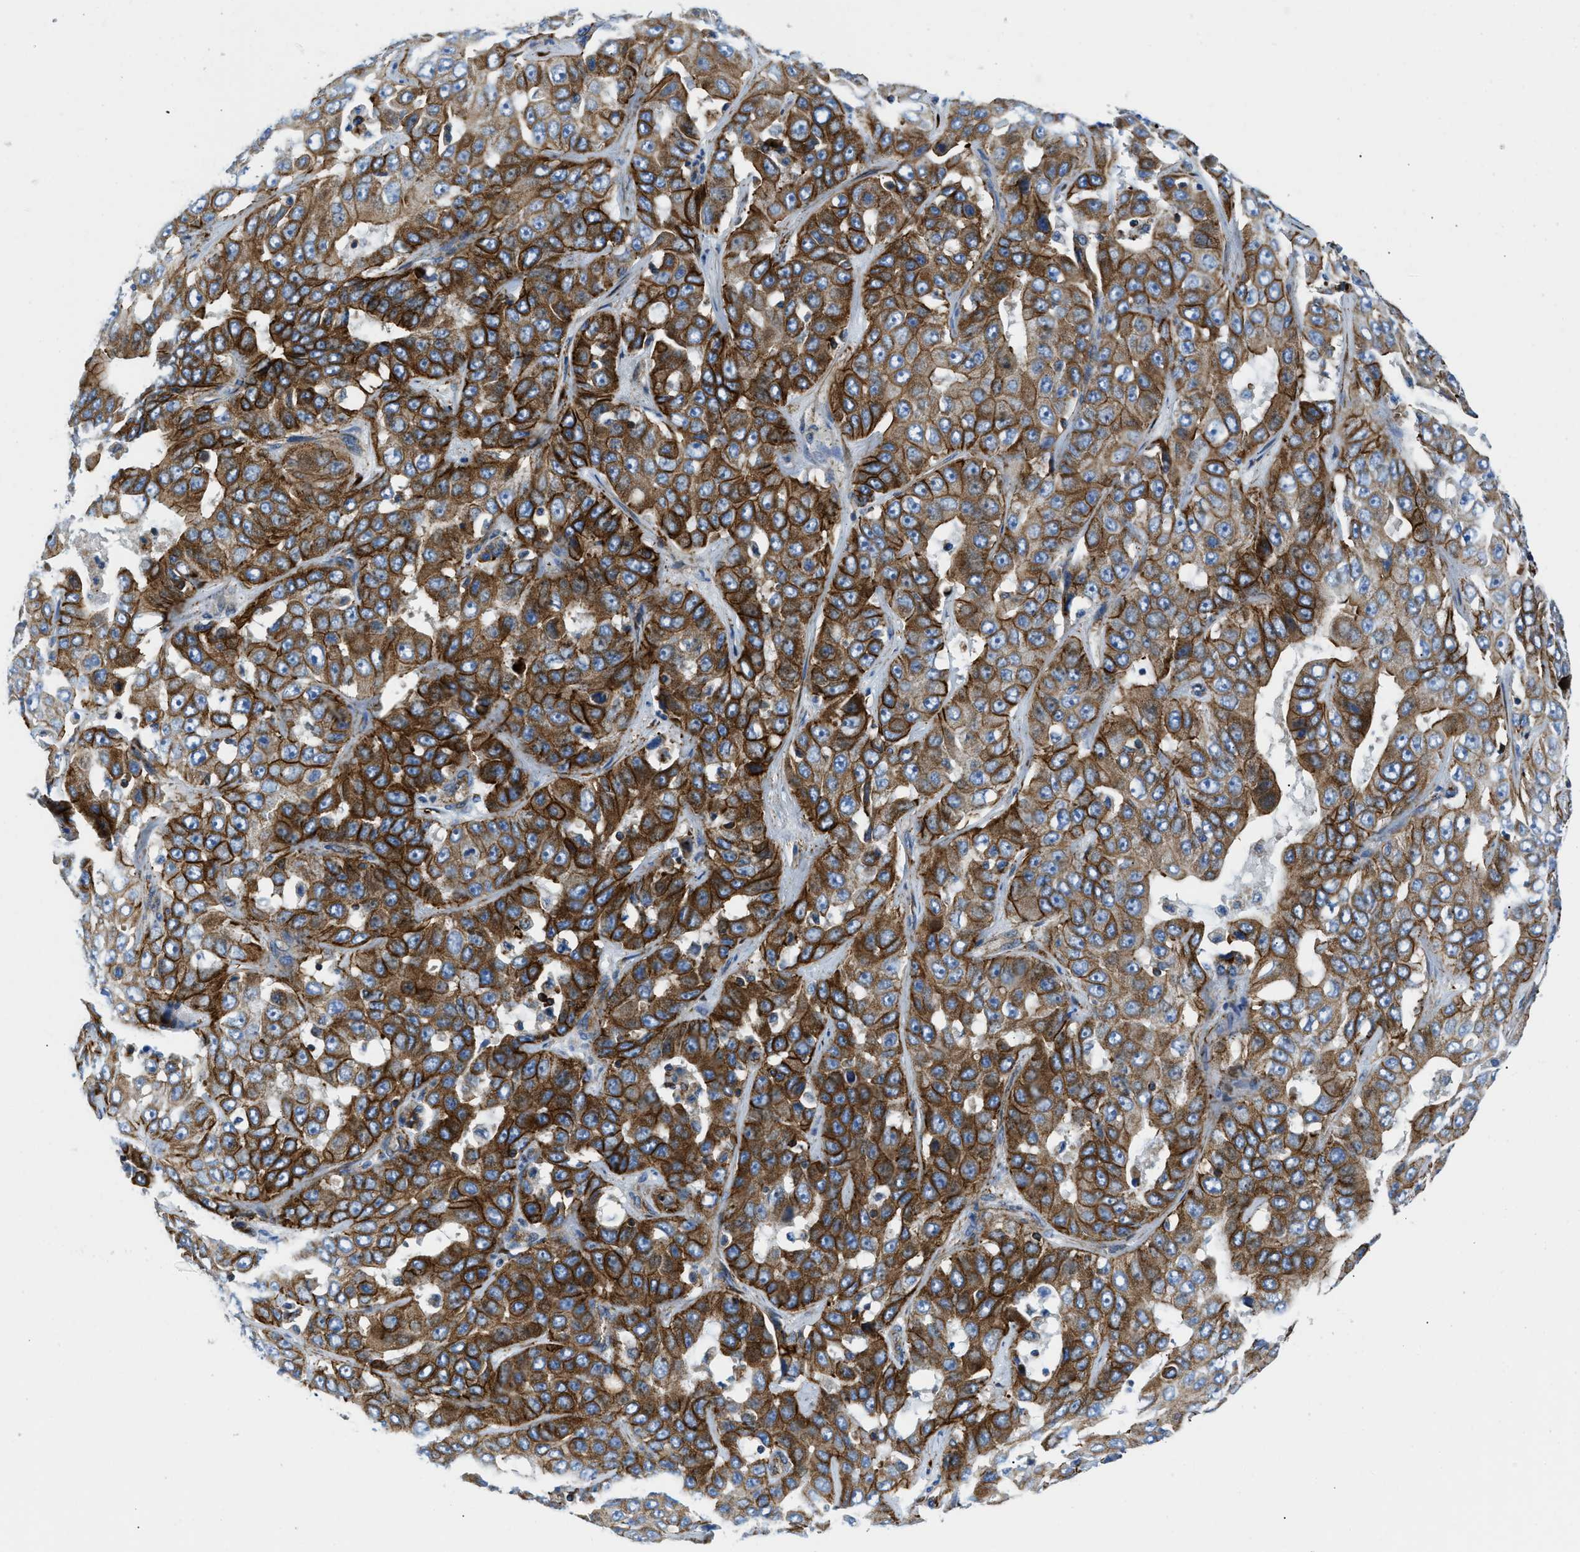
{"staining": {"intensity": "strong", "quantity": ">75%", "location": "cytoplasmic/membranous"}, "tissue": "liver cancer", "cell_type": "Tumor cells", "image_type": "cancer", "snomed": [{"axis": "morphology", "description": "Cholangiocarcinoma"}, {"axis": "topography", "description": "Liver"}], "caption": "DAB (3,3'-diaminobenzidine) immunohistochemical staining of liver cancer reveals strong cytoplasmic/membranous protein expression in about >75% of tumor cells. (DAB (3,3'-diaminobenzidine) IHC, brown staining for protein, blue staining for nuclei).", "gene": "CUTA", "patient": {"sex": "female", "age": 52}}